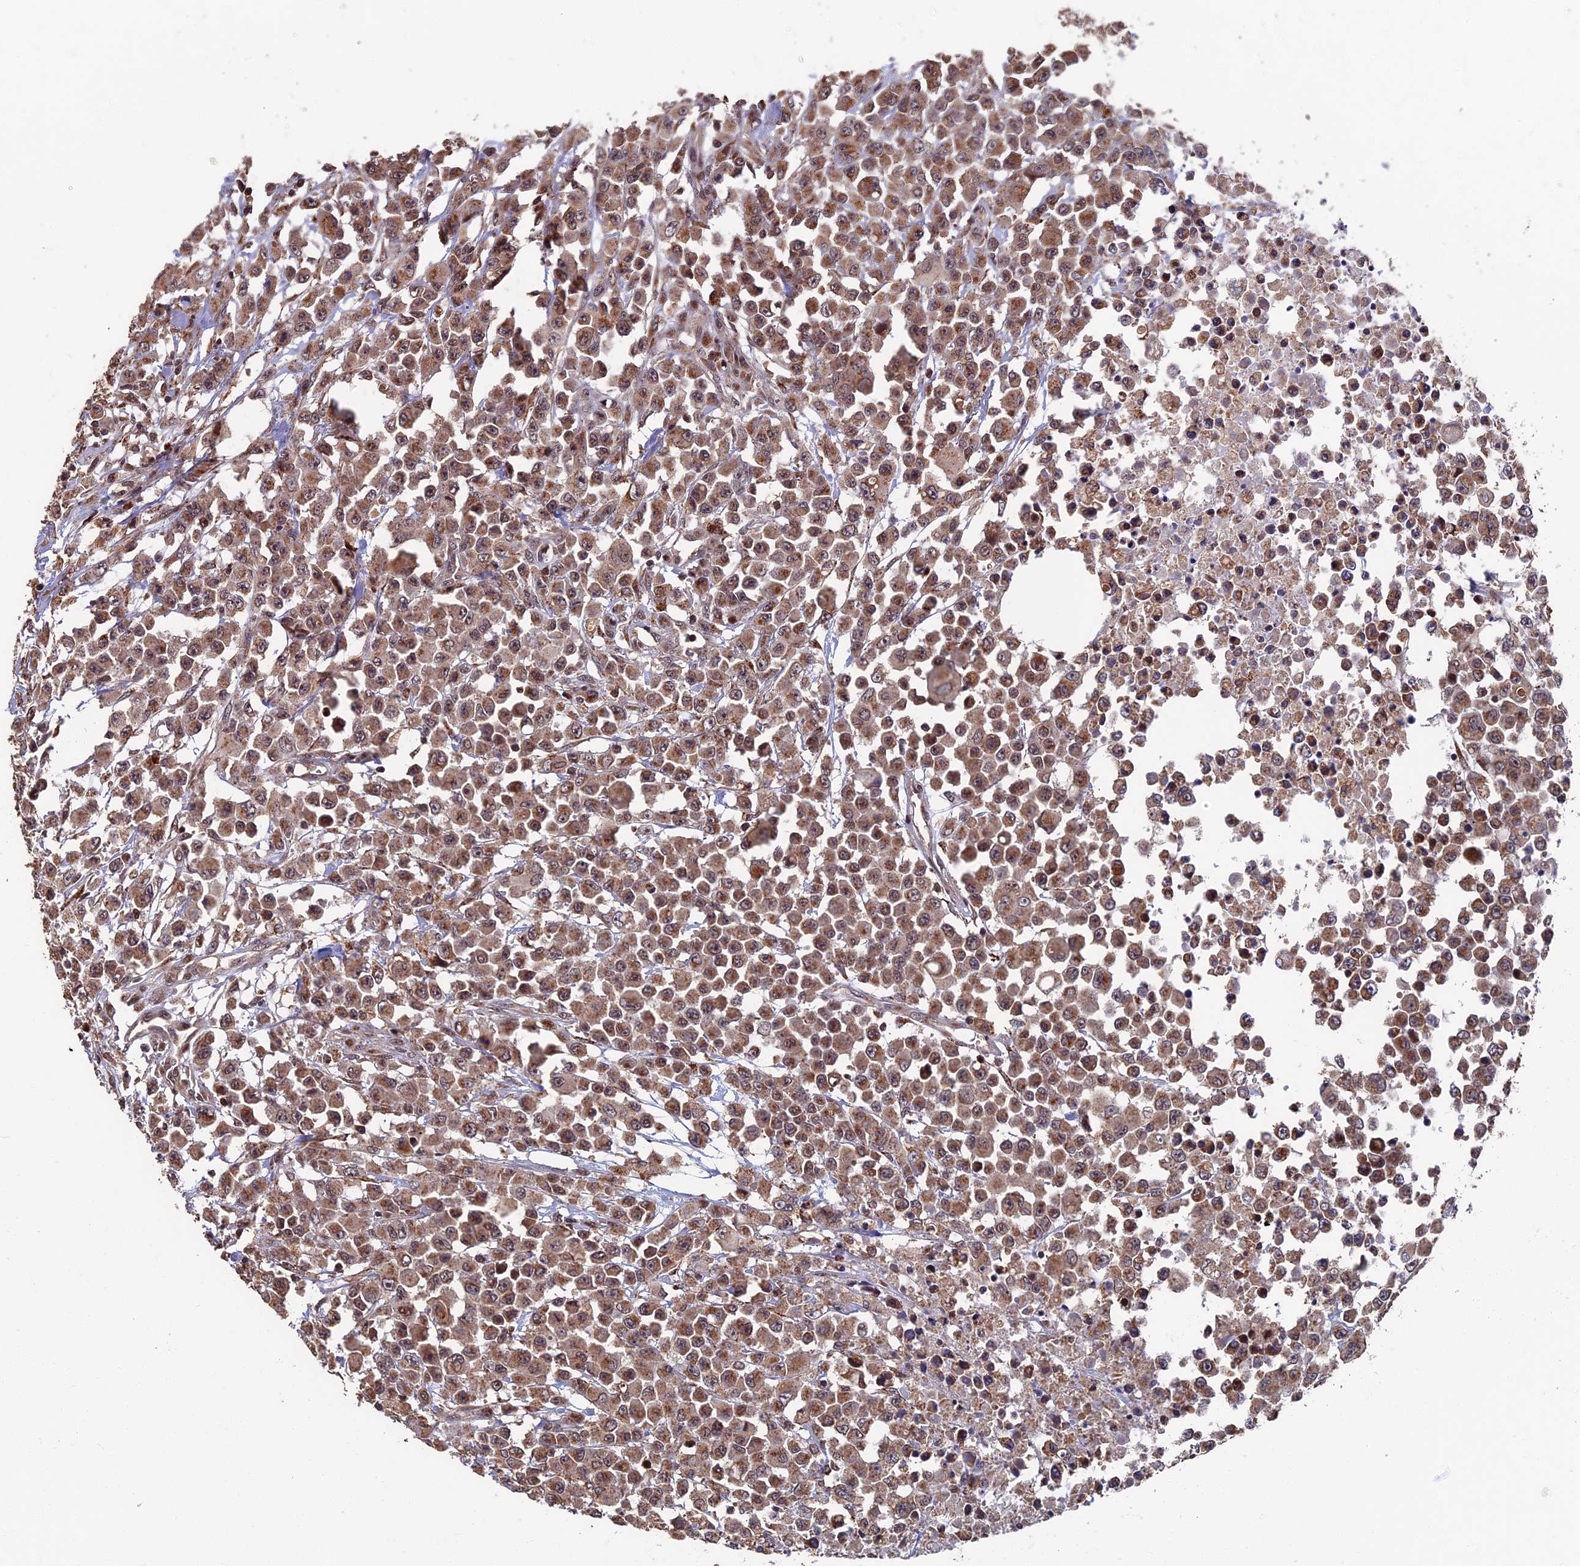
{"staining": {"intensity": "moderate", "quantity": ">75%", "location": "cytoplasmic/membranous"}, "tissue": "colorectal cancer", "cell_type": "Tumor cells", "image_type": "cancer", "snomed": [{"axis": "morphology", "description": "Adenocarcinoma, NOS"}, {"axis": "topography", "description": "Colon"}], "caption": "Colorectal cancer (adenocarcinoma) tissue reveals moderate cytoplasmic/membranous staining in approximately >75% of tumor cells, visualized by immunohistochemistry.", "gene": "RASGRF1", "patient": {"sex": "male", "age": 51}}